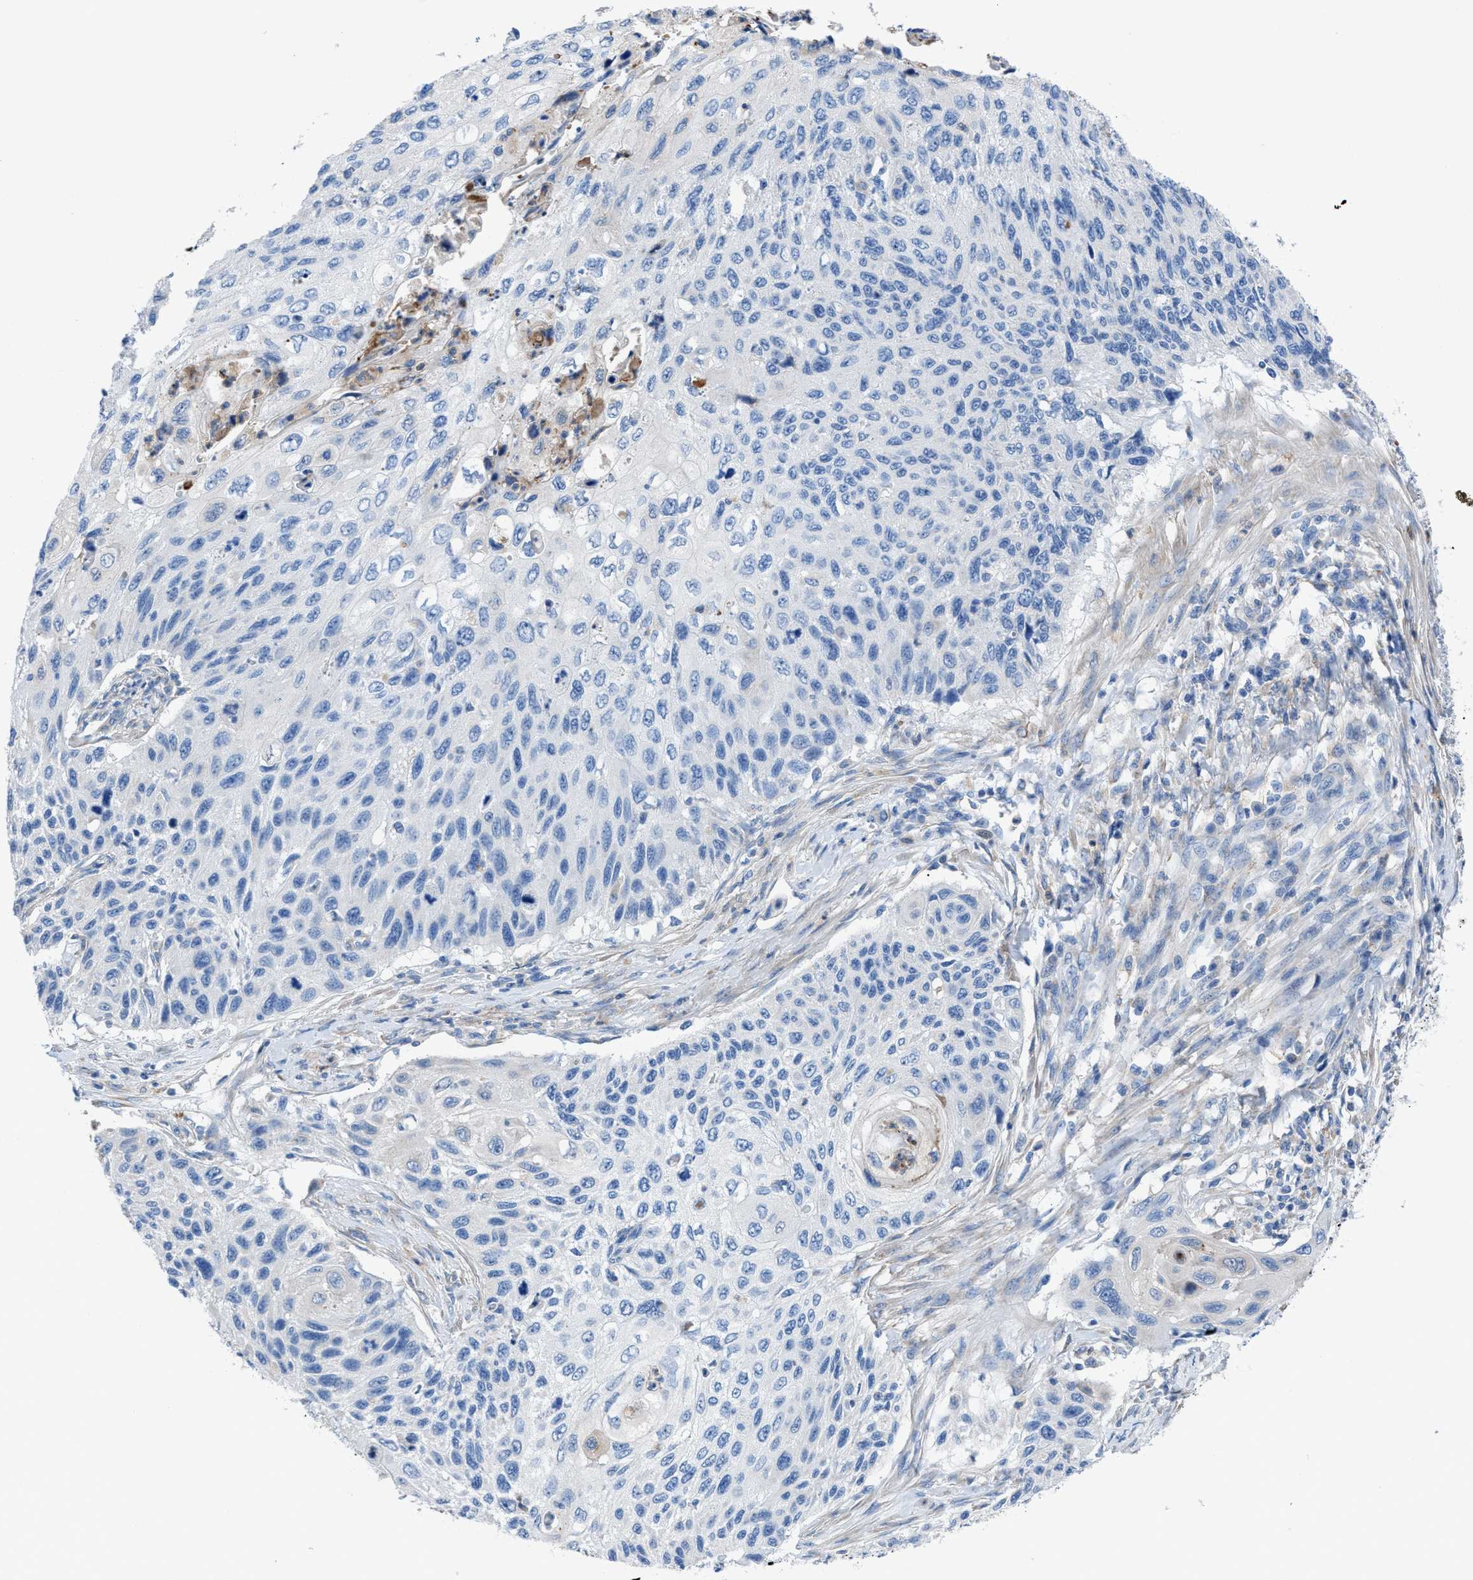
{"staining": {"intensity": "negative", "quantity": "none", "location": "none"}, "tissue": "cervical cancer", "cell_type": "Tumor cells", "image_type": "cancer", "snomed": [{"axis": "morphology", "description": "Squamous cell carcinoma, NOS"}, {"axis": "topography", "description": "Cervix"}], "caption": "Cervical cancer stained for a protein using immunohistochemistry shows no expression tumor cells.", "gene": "ITPR1", "patient": {"sex": "female", "age": 70}}